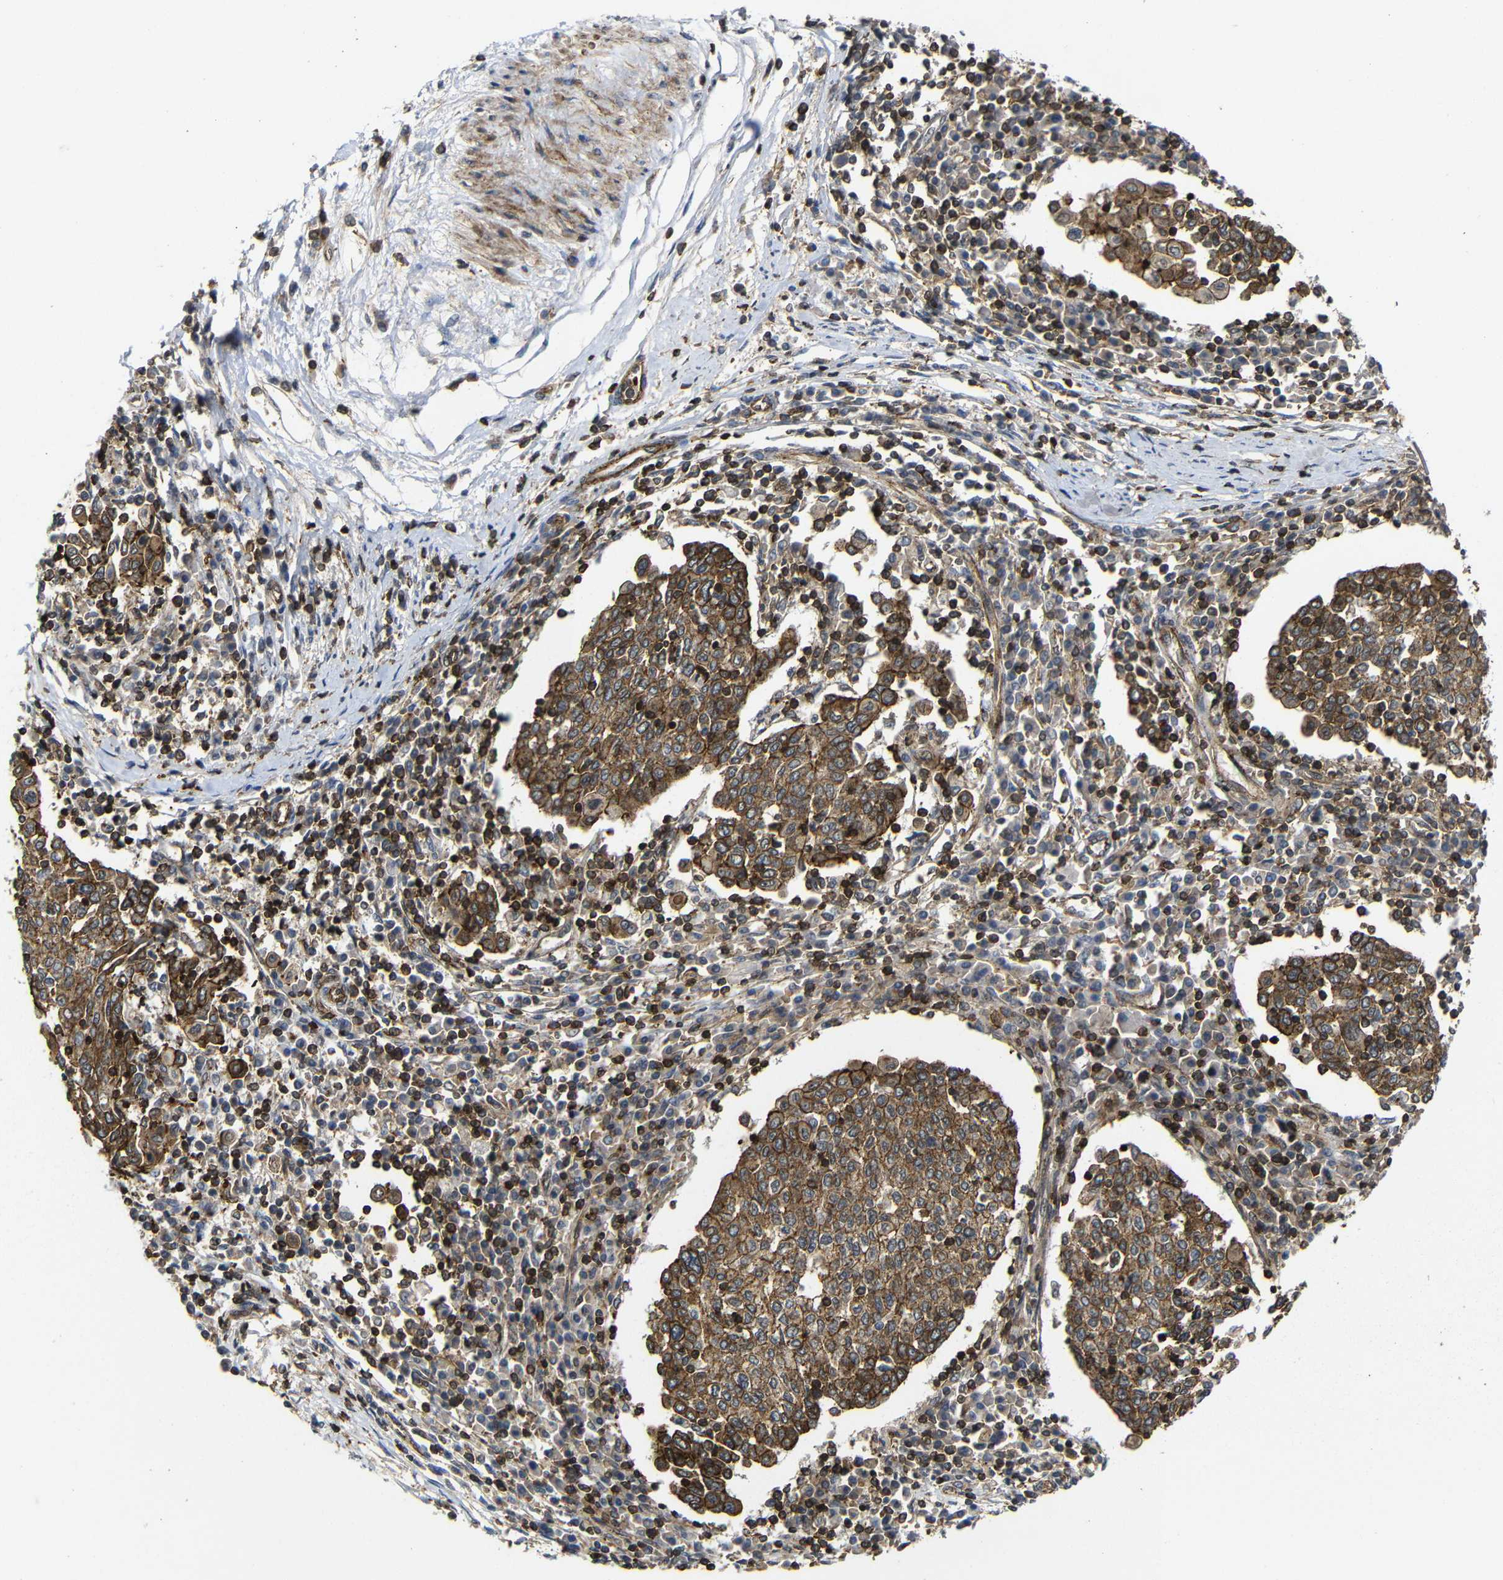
{"staining": {"intensity": "moderate", "quantity": ">75%", "location": "cytoplasmic/membranous"}, "tissue": "cervical cancer", "cell_type": "Tumor cells", "image_type": "cancer", "snomed": [{"axis": "morphology", "description": "Squamous cell carcinoma, NOS"}, {"axis": "topography", "description": "Cervix"}], "caption": "IHC (DAB (3,3'-diaminobenzidine)) staining of human cervical cancer exhibits moderate cytoplasmic/membranous protein positivity in about >75% of tumor cells.", "gene": "NANOS1", "patient": {"sex": "female", "age": 40}}